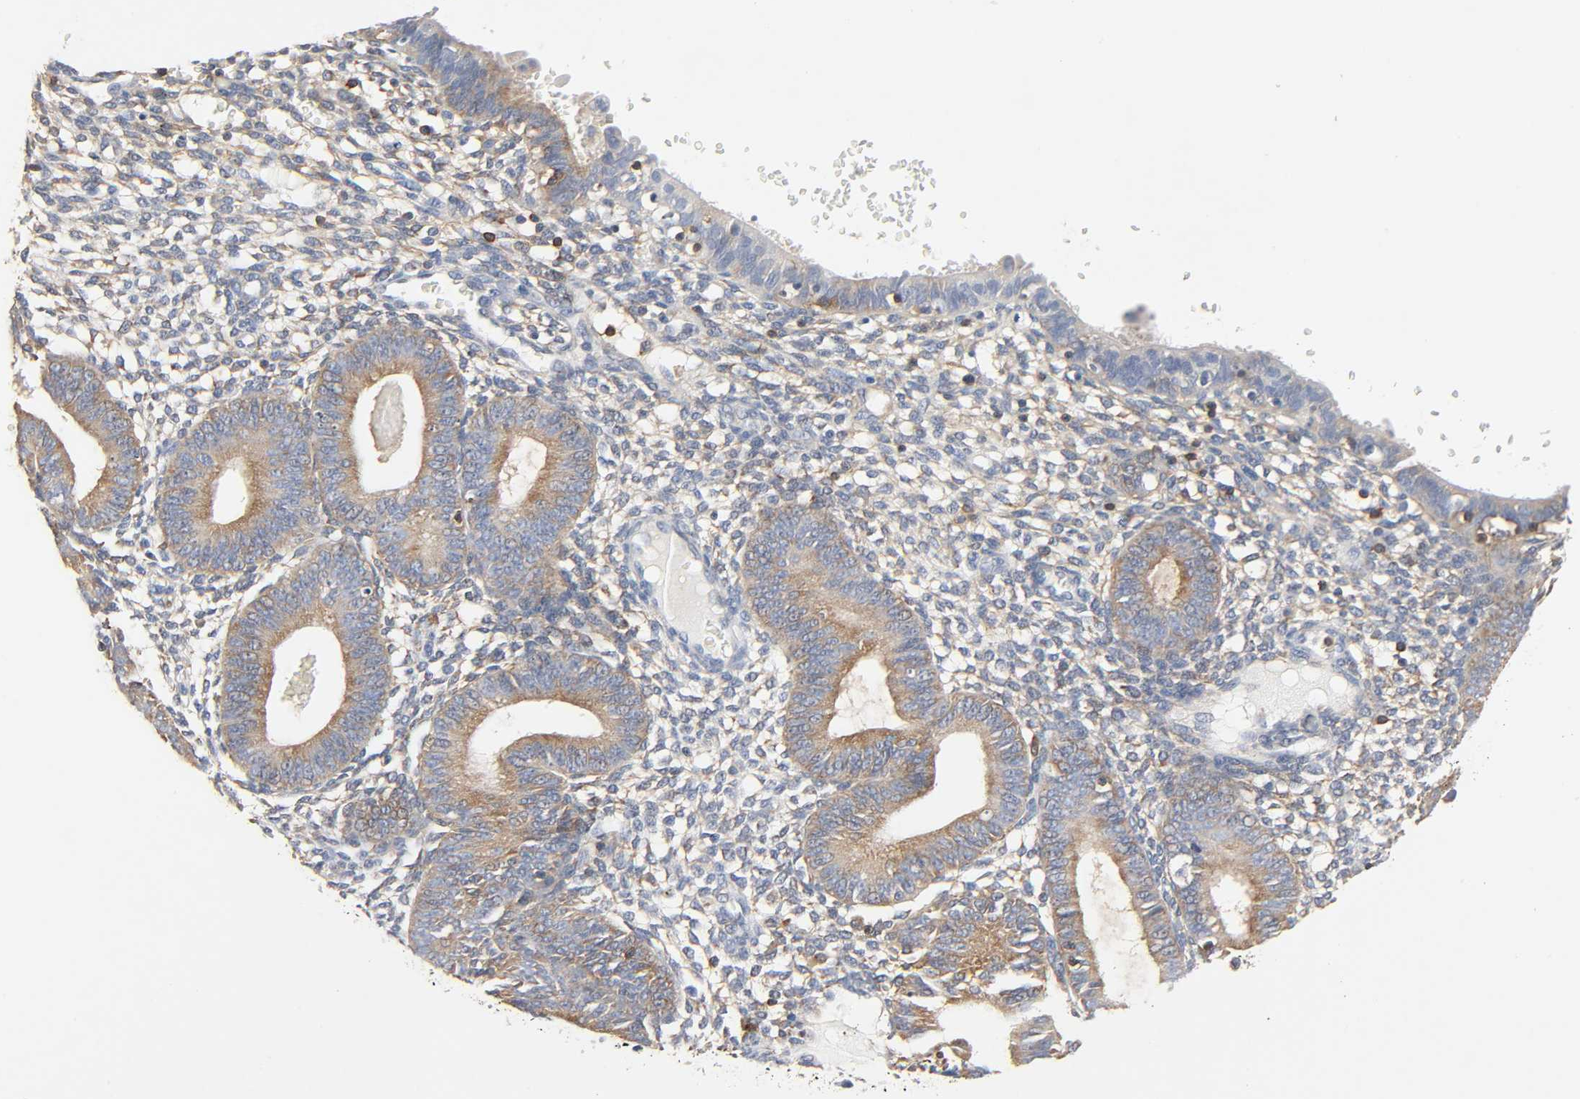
{"staining": {"intensity": "moderate", "quantity": ">75%", "location": "cytoplasmic/membranous"}, "tissue": "endometrium", "cell_type": "Cells in endometrial stroma", "image_type": "normal", "snomed": [{"axis": "morphology", "description": "Normal tissue, NOS"}, {"axis": "topography", "description": "Endometrium"}], "caption": "The histopathology image reveals a brown stain indicating the presence of a protein in the cytoplasmic/membranous of cells in endometrial stroma in endometrium.", "gene": "BIN1", "patient": {"sex": "female", "age": 61}}